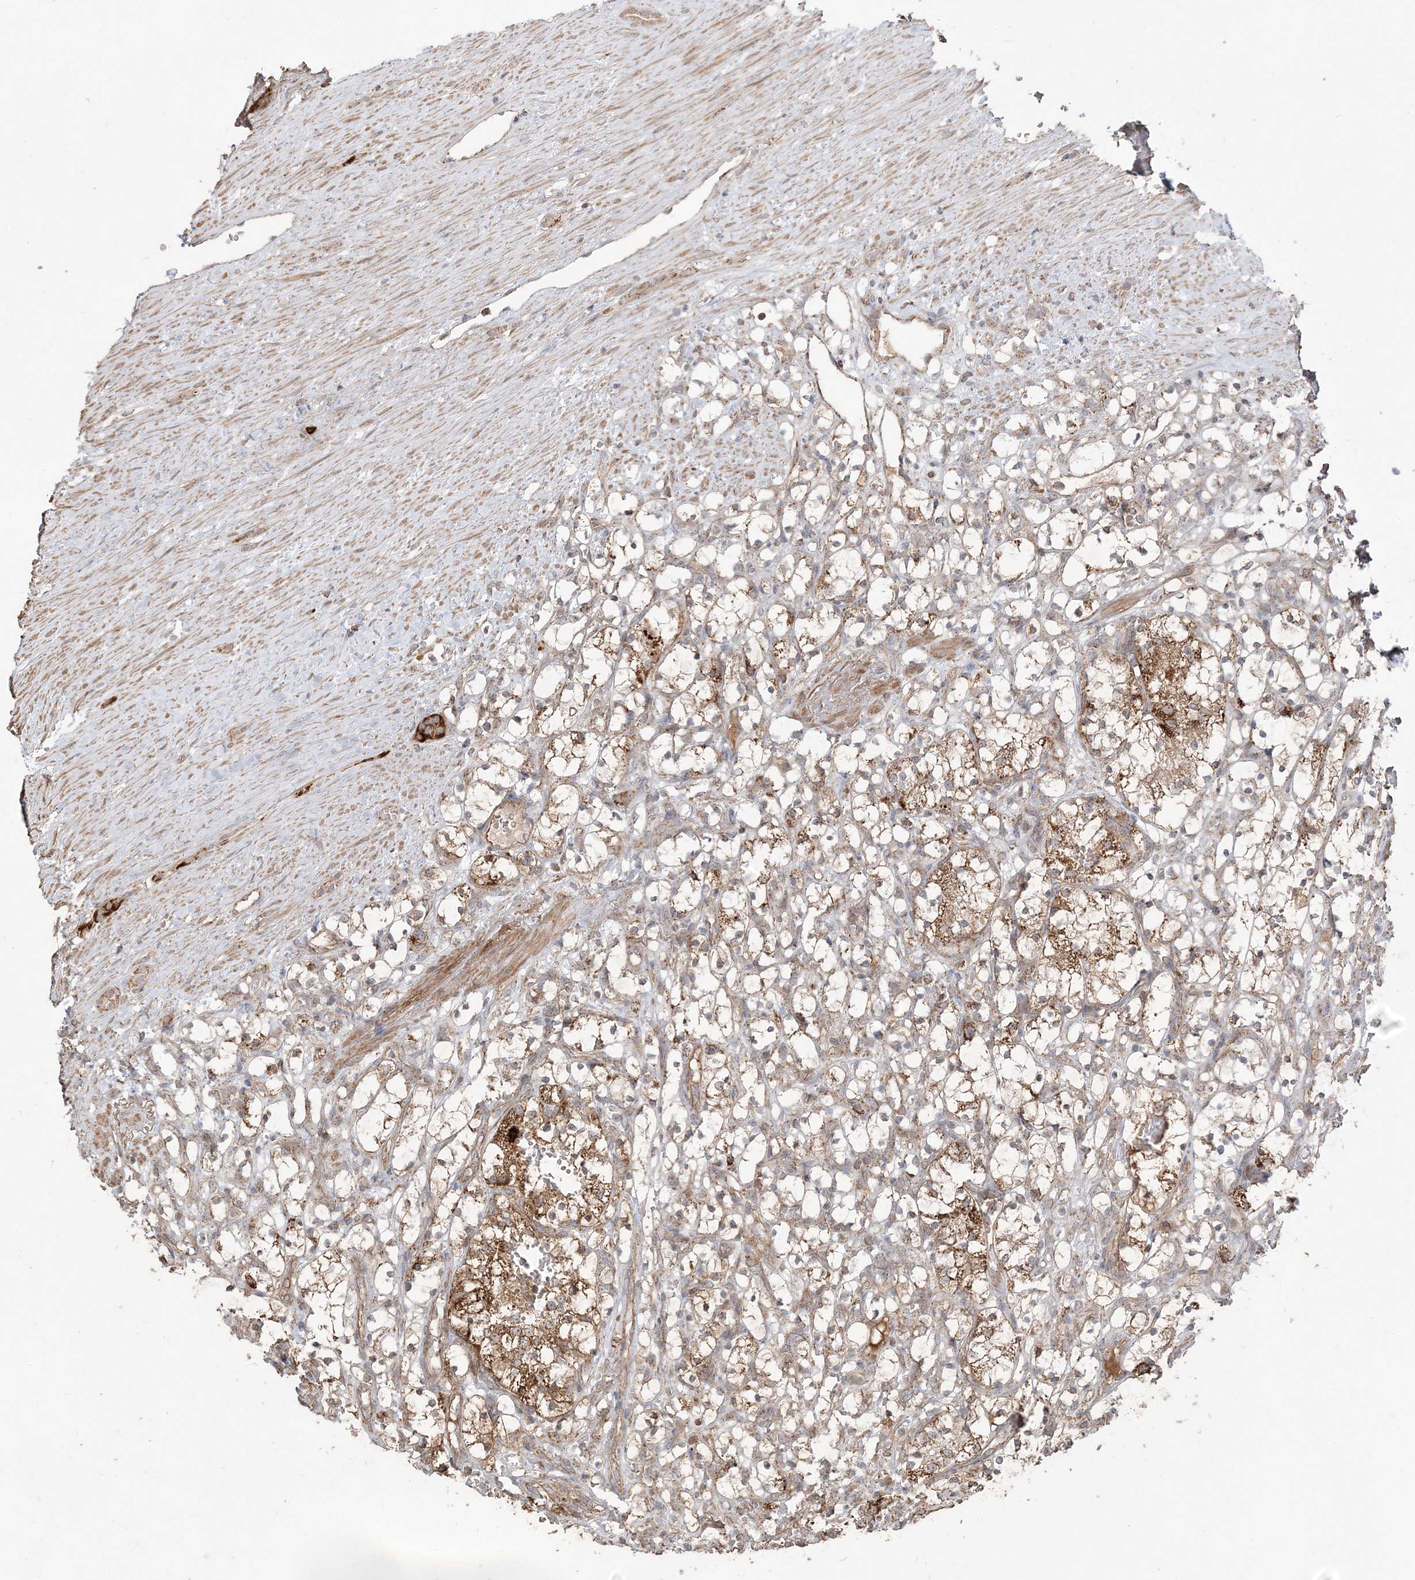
{"staining": {"intensity": "moderate", "quantity": ">75%", "location": "cytoplasmic/membranous"}, "tissue": "renal cancer", "cell_type": "Tumor cells", "image_type": "cancer", "snomed": [{"axis": "morphology", "description": "Adenocarcinoma, NOS"}, {"axis": "topography", "description": "Kidney"}], "caption": "This photomicrograph demonstrates renal cancer stained with immunohistochemistry to label a protein in brown. The cytoplasmic/membranous of tumor cells show moderate positivity for the protein. Nuclei are counter-stained blue.", "gene": "SCLT1", "patient": {"sex": "female", "age": 69}}